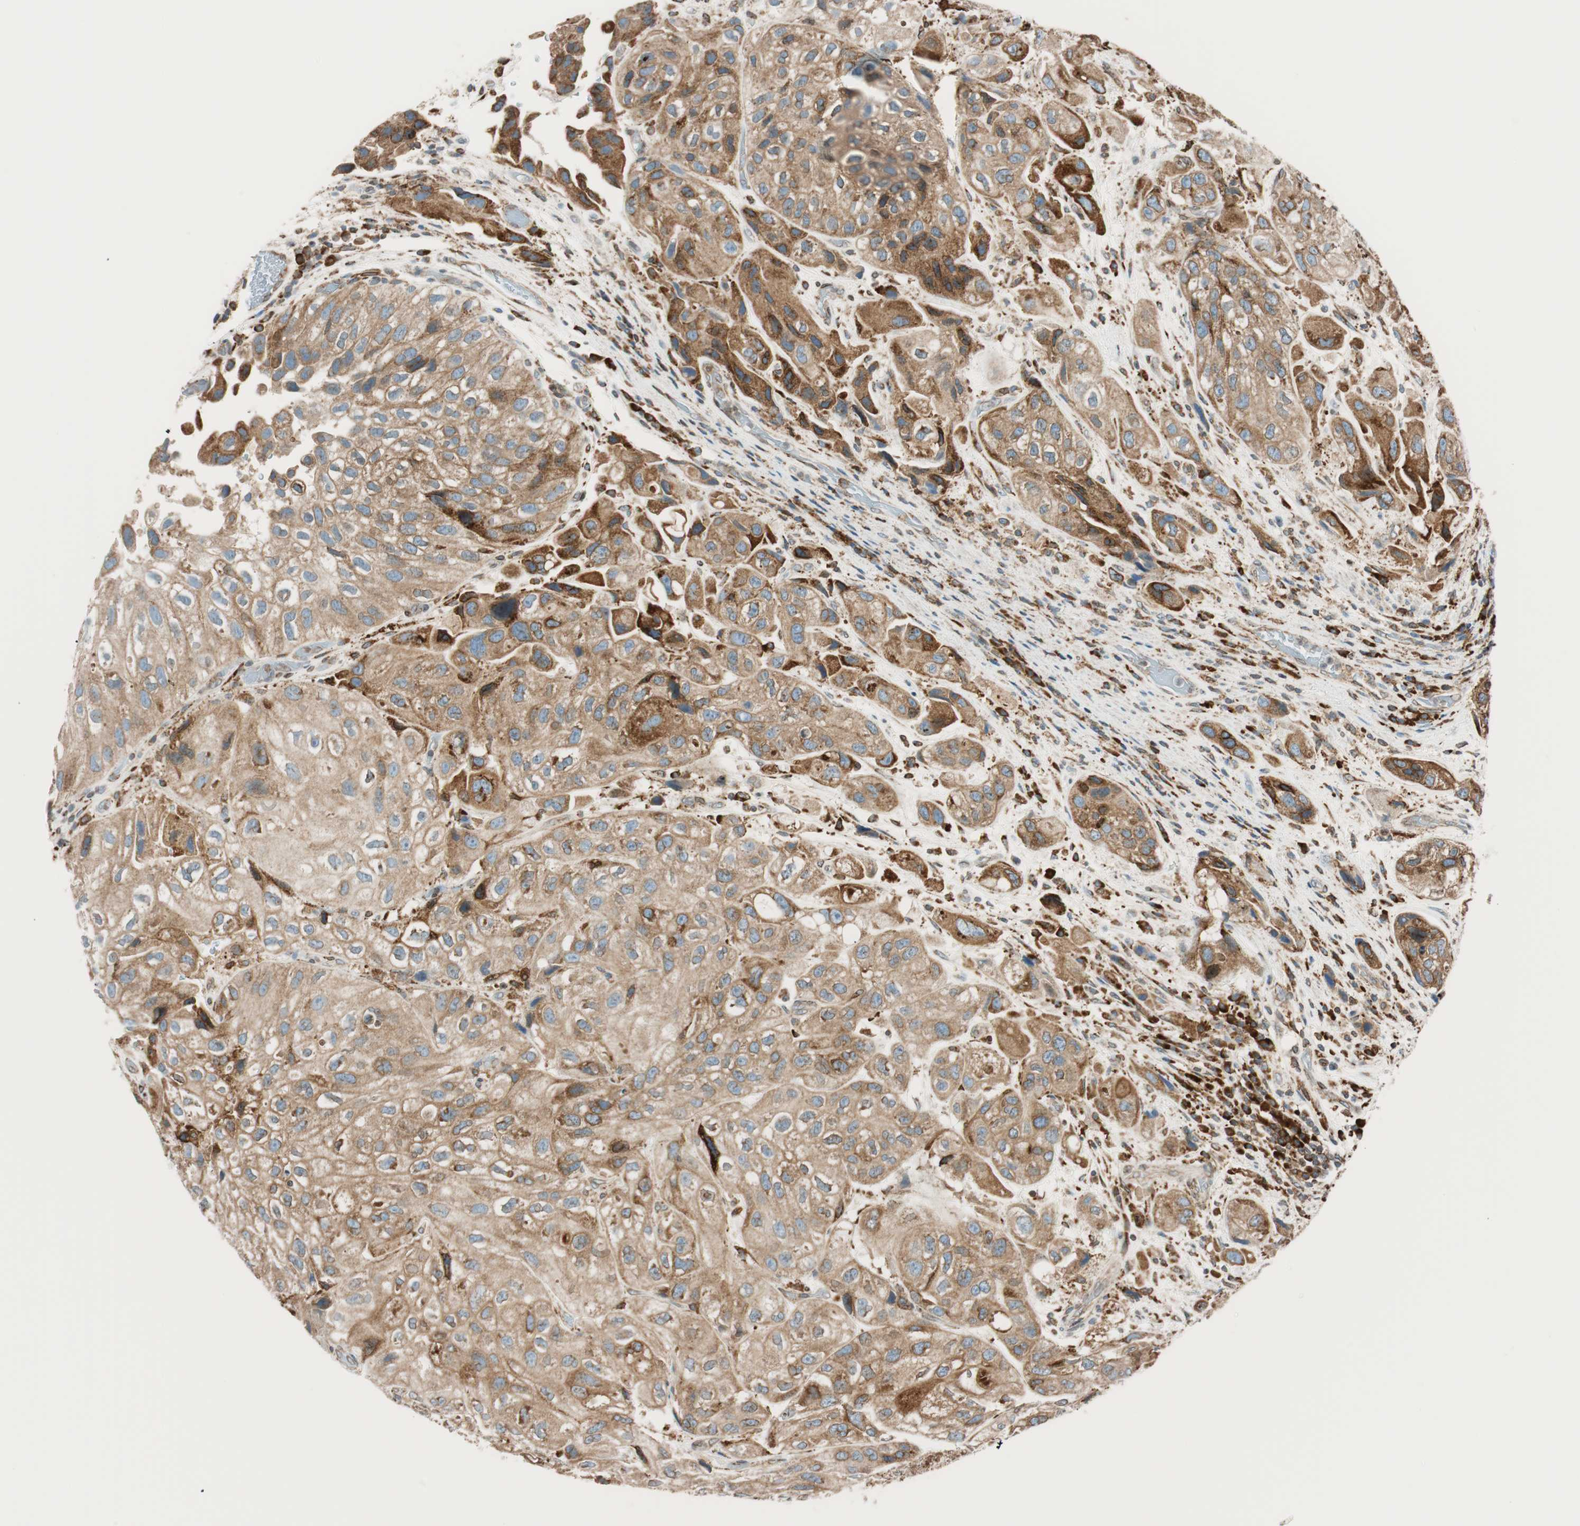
{"staining": {"intensity": "moderate", "quantity": ">75%", "location": "cytoplasmic/membranous"}, "tissue": "urothelial cancer", "cell_type": "Tumor cells", "image_type": "cancer", "snomed": [{"axis": "morphology", "description": "Urothelial carcinoma, High grade"}, {"axis": "topography", "description": "Urinary bladder"}], "caption": "High-grade urothelial carcinoma stained with DAB immunohistochemistry (IHC) reveals medium levels of moderate cytoplasmic/membranous expression in about >75% of tumor cells.", "gene": "PRKCSH", "patient": {"sex": "female", "age": 64}}